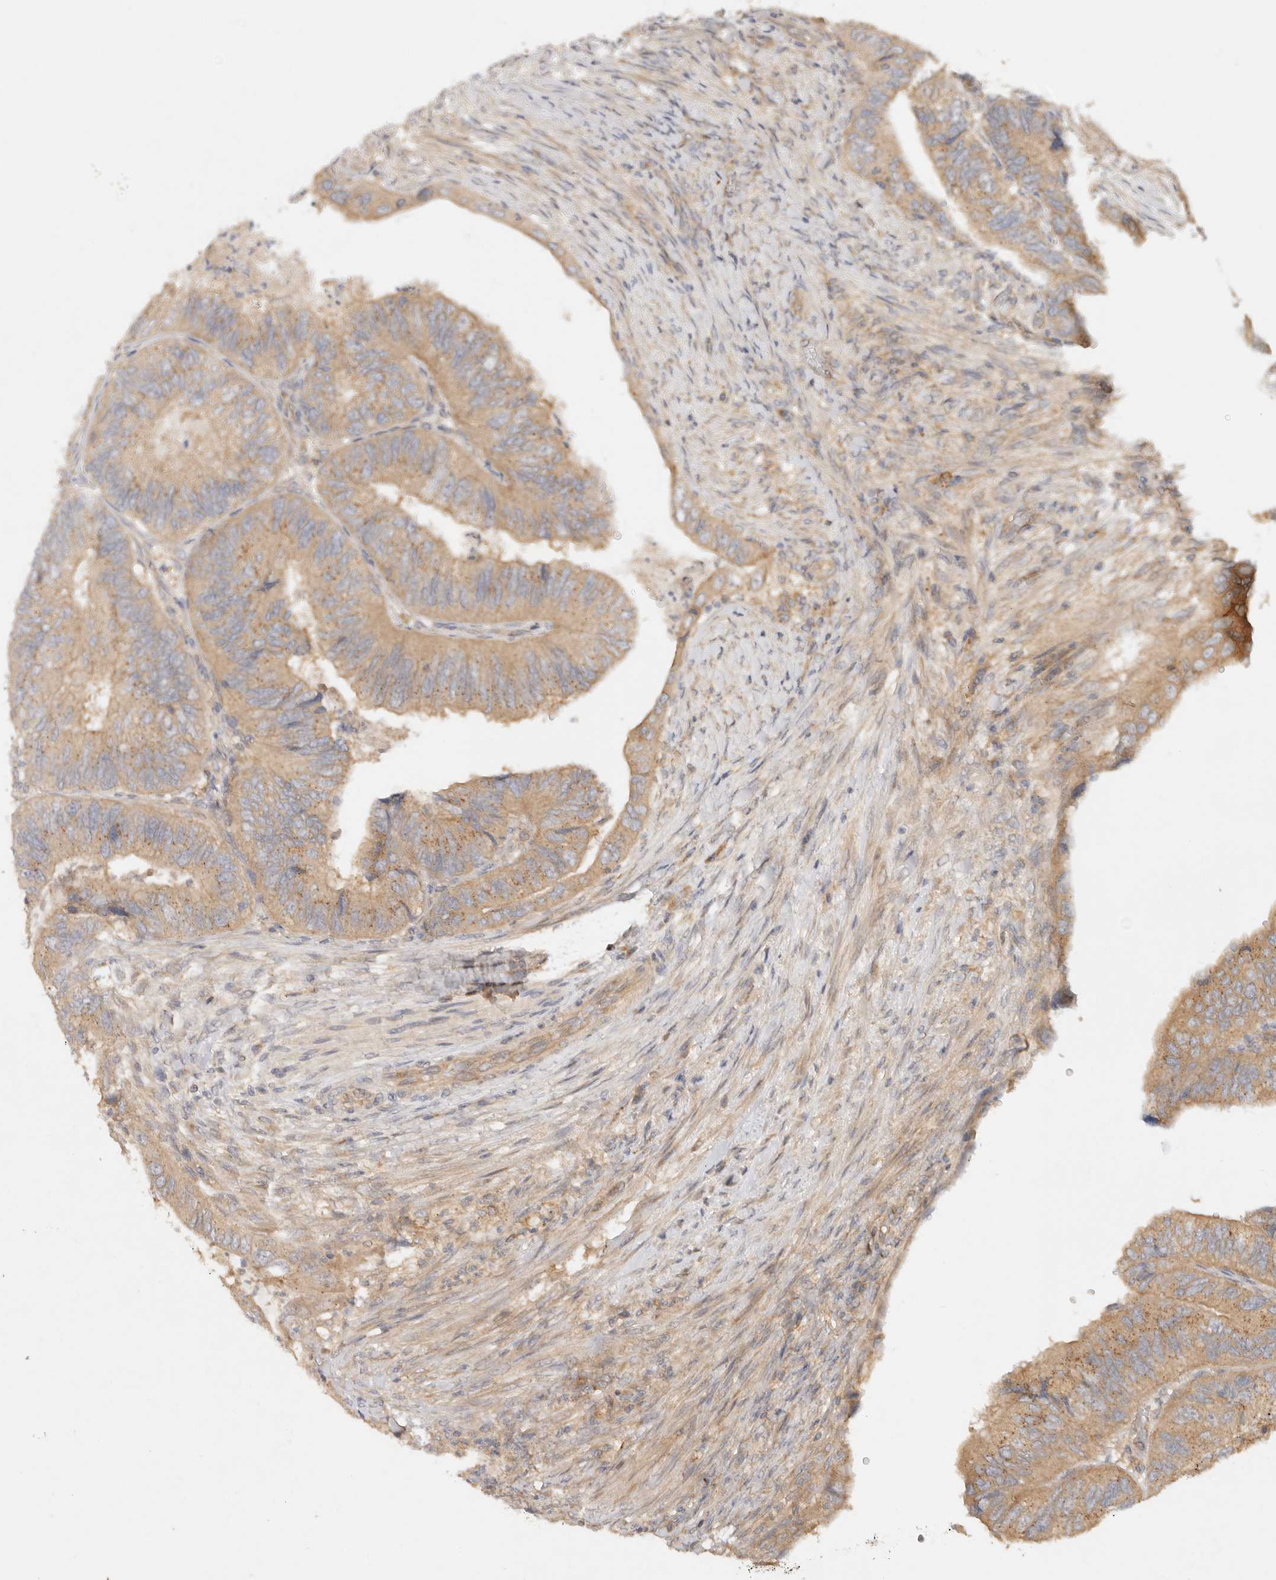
{"staining": {"intensity": "moderate", "quantity": ">75%", "location": "cytoplasmic/membranous"}, "tissue": "colorectal cancer", "cell_type": "Tumor cells", "image_type": "cancer", "snomed": [{"axis": "morphology", "description": "Adenocarcinoma, NOS"}, {"axis": "topography", "description": "Rectum"}], "caption": "Colorectal cancer (adenocarcinoma) was stained to show a protein in brown. There is medium levels of moderate cytoplasmic/membranous staining in about >75% of tumor cells.", "gene": "HECTD3", "patient": {"sex": "male", "age": 63}}